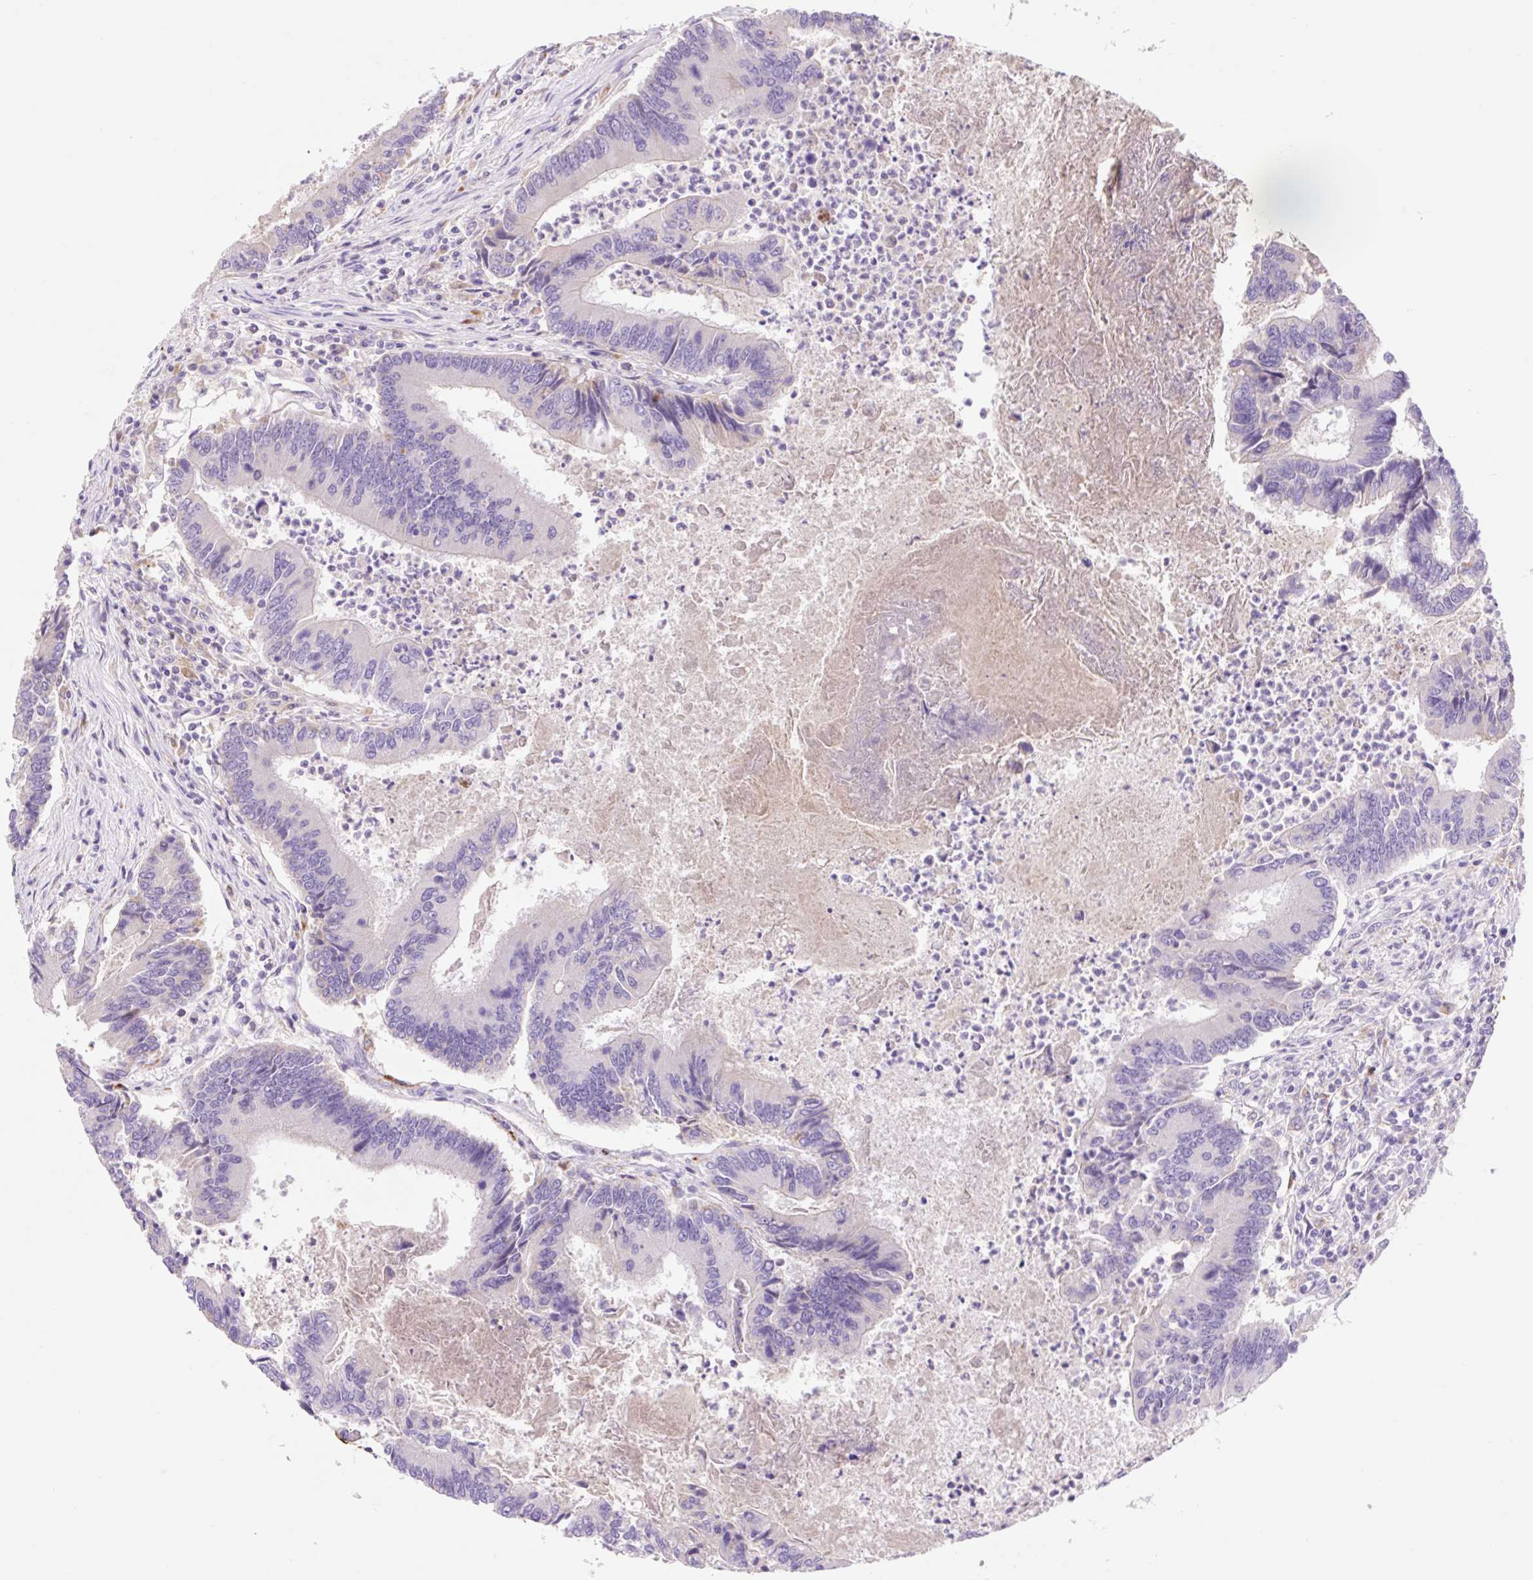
{"staining": {"intensity": "negative", "quantity": "none", "location": "none"}, "tissue": "colorectal cancer", "cell_type": "Tumor cells", "image_type": "cancer", "snomed": [{"axis": "morphology", "description": "Adenocarcinoma, NOS"}, {"axis": "topography", "description": "Colon"}], "caption": "Tumor cells show no significant protein positivity in colorectal cancer (adenocarcinoma). Nuclei are stained in blue.", "gene": "HEXA", "patient": {"sex": "female", "age": 67}}